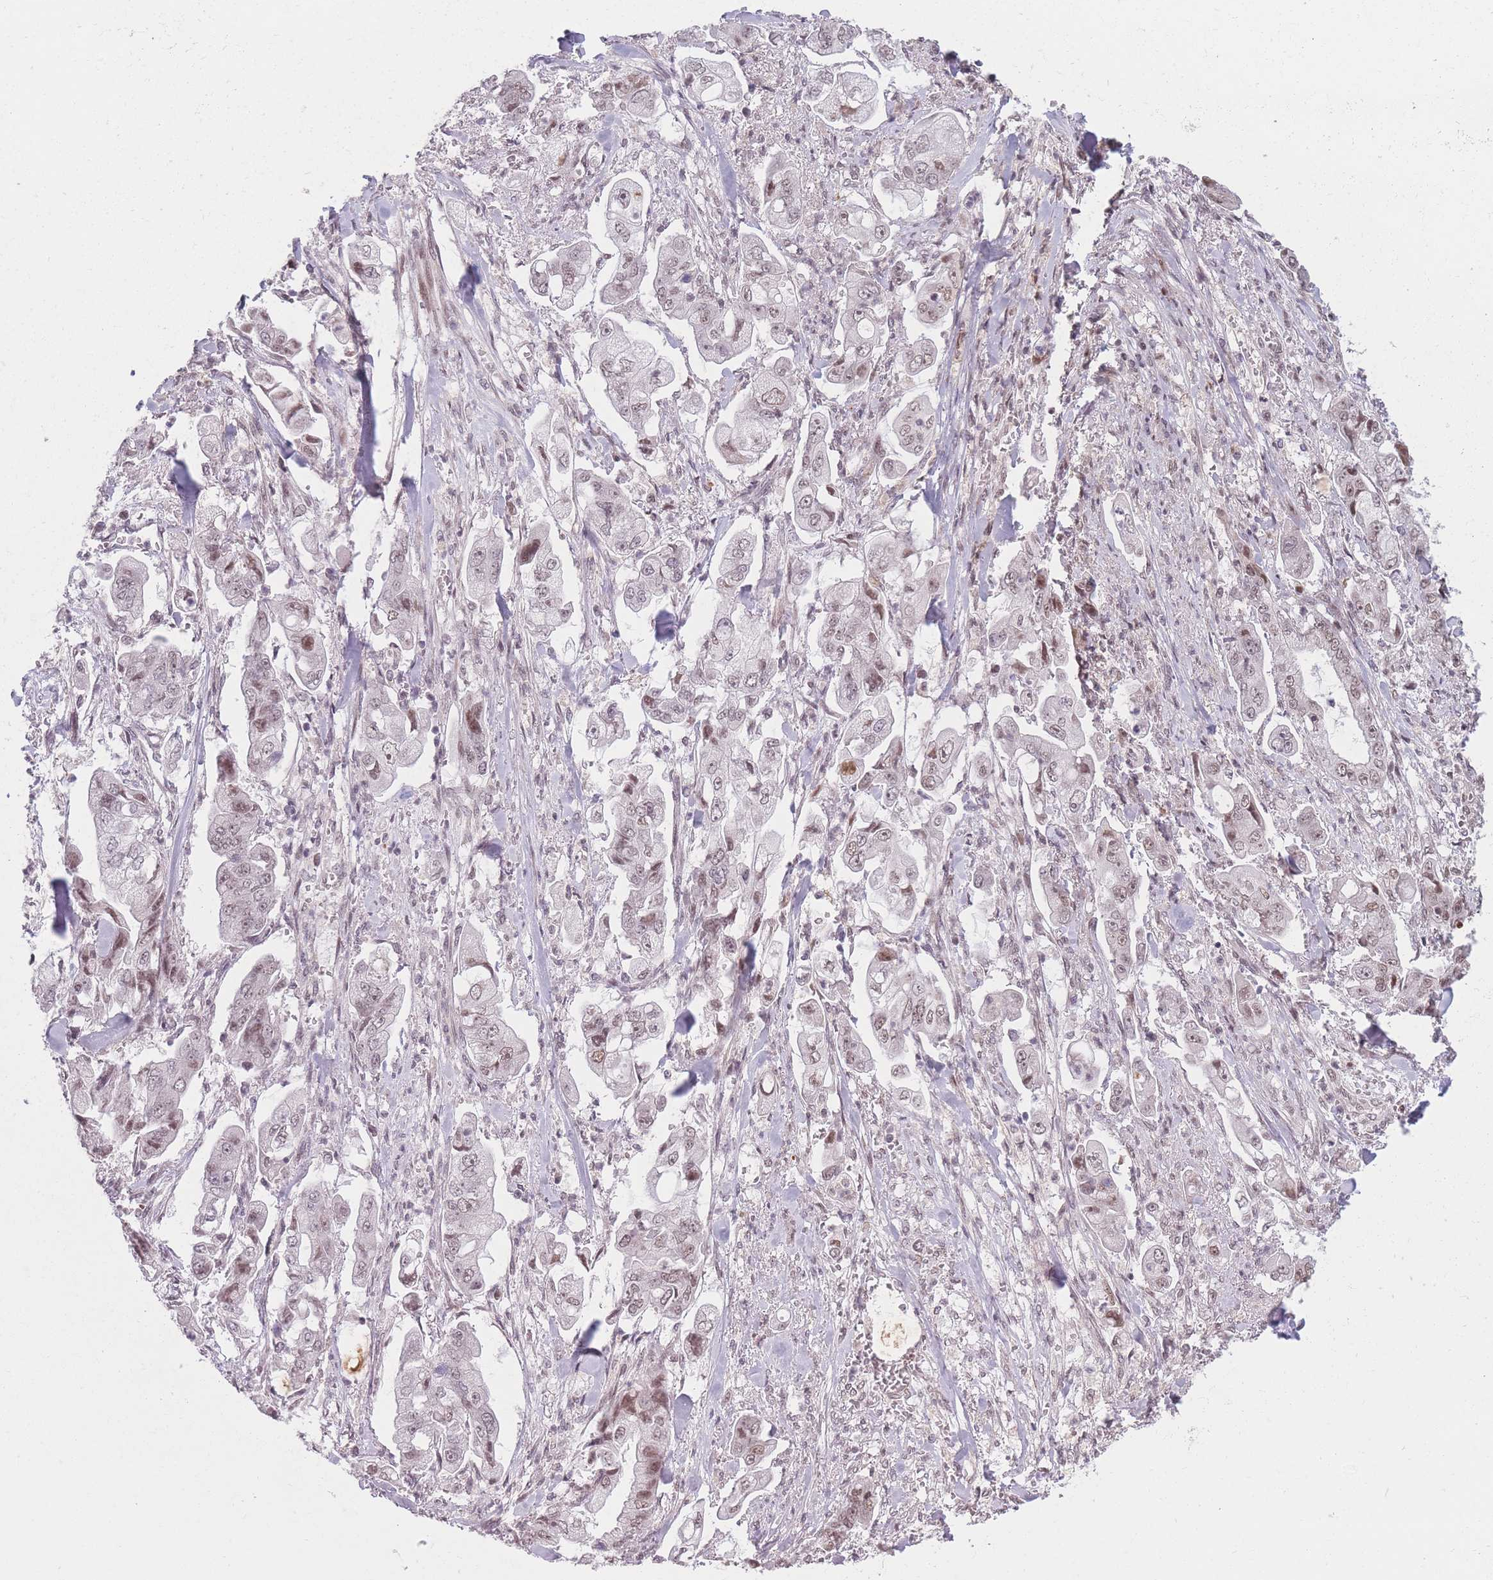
{"staining": {"intensity": "moderate", "quantity": "25%-75%", "location": "nuclear"}, "tissue": "stomach cancer", "cell_type": "Tumor cells", "image_type": "cancer", "snomed": [{"axis": "morphology", "description": "Adenocarcinoma, NOS"}, {"axis": "topography", "description": "Stomach"}], "caption": "IHC of adenocarcinoma (stomach) shows medium levels of moderate nuclear staining in approximately 25%-75% of tumor cells.", "gene": "SUPT6H", "patient": {"sex": "male", "age": 62}}